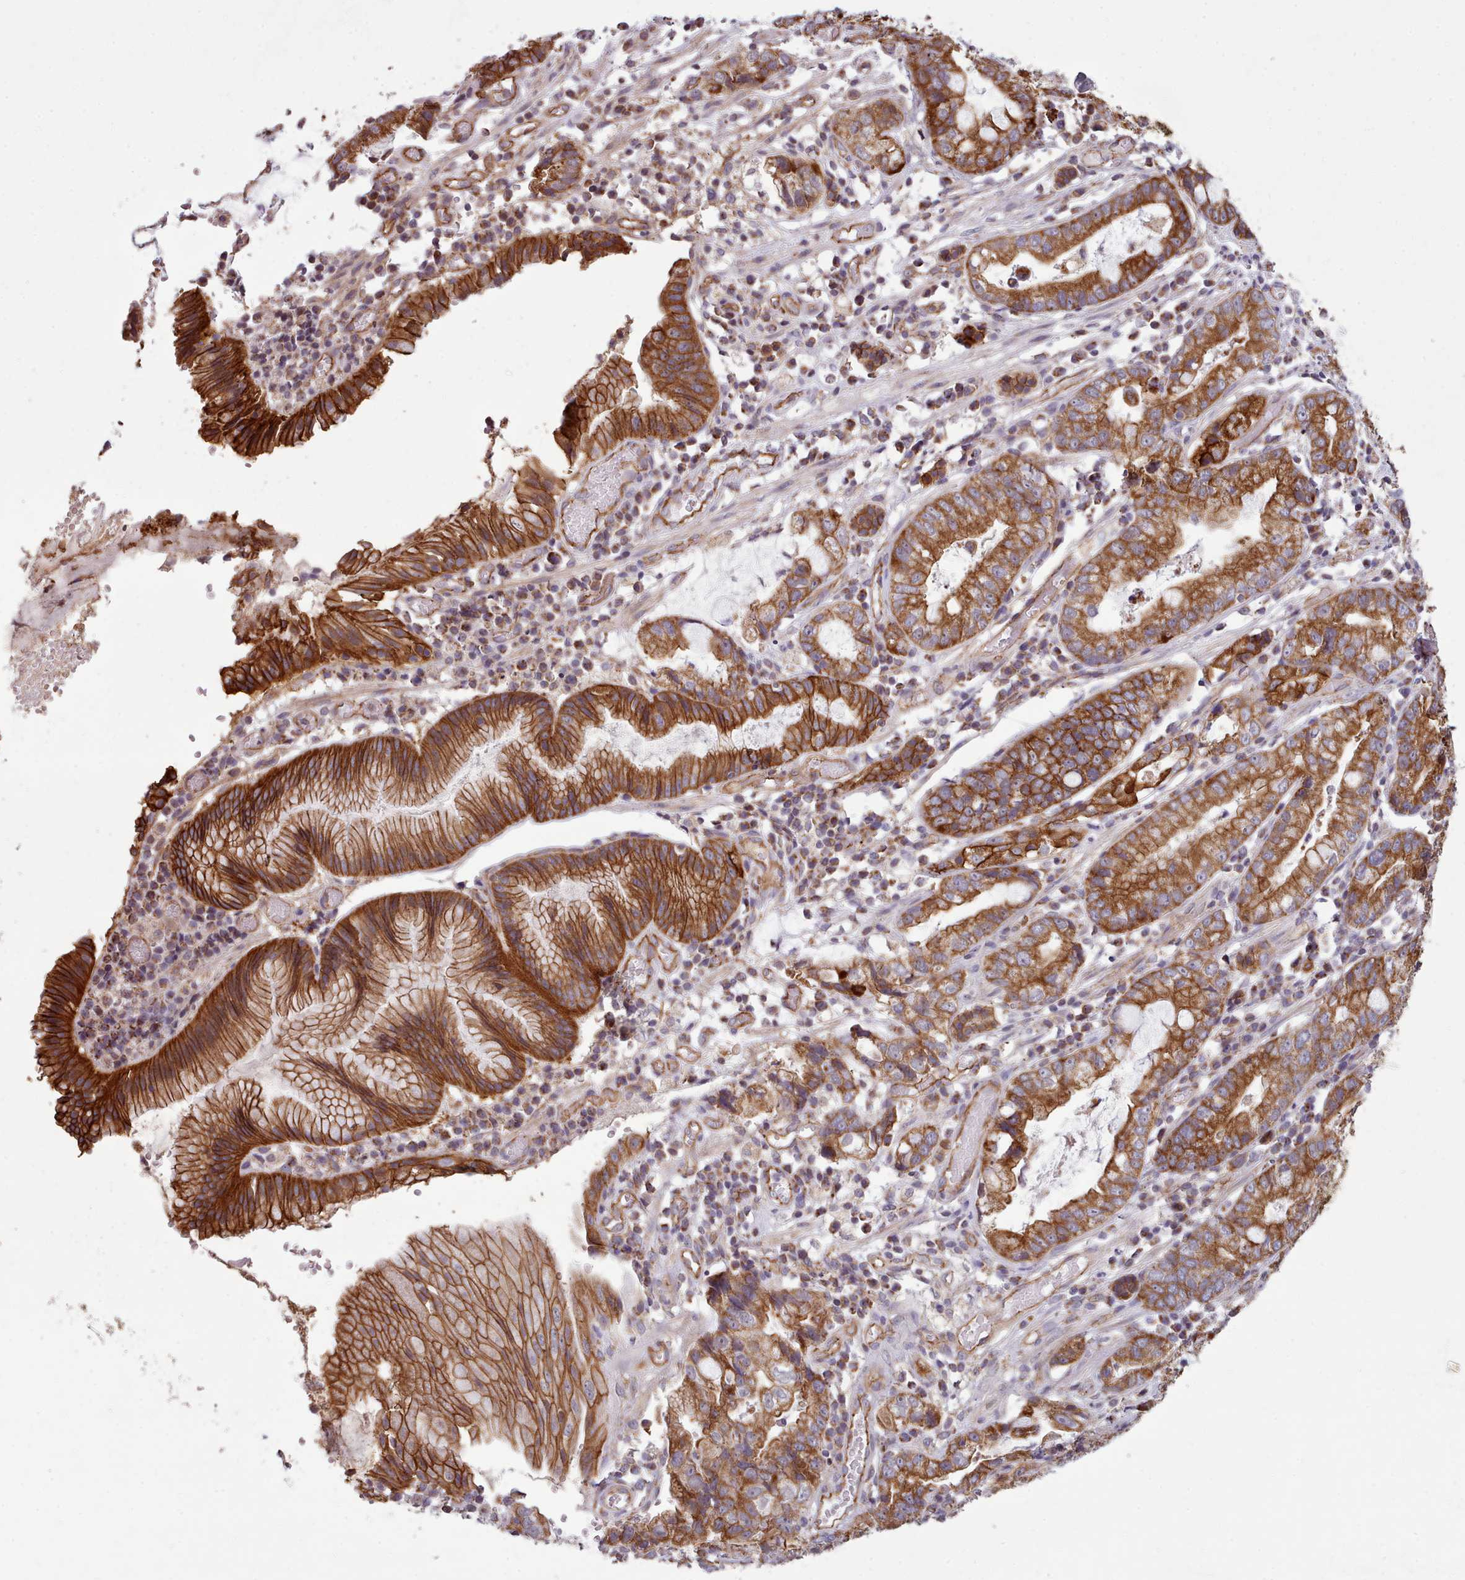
{"staining": {"intensity": "strong", "quantity": ">75%", "location": "cytoplasmic/membranous"}, "tissue": "stomach cancer", "cell_type": "Tumor cells", "image_type": "cancer", "snomed": [{"axis": "morphology", "description": "Adenocarcinoma, NOS"}, {"axis": "topography", "description": "Stomach"}], "caption": "A high amount of strong cytoplasmic/membranous staining is identified in about >75% of tumor cells in stomach cancer tissue. (IHC, brightfield microscopy, high magnification).", "gene": "MRPL46", "patient": {"sex": "male", "age": 55}}